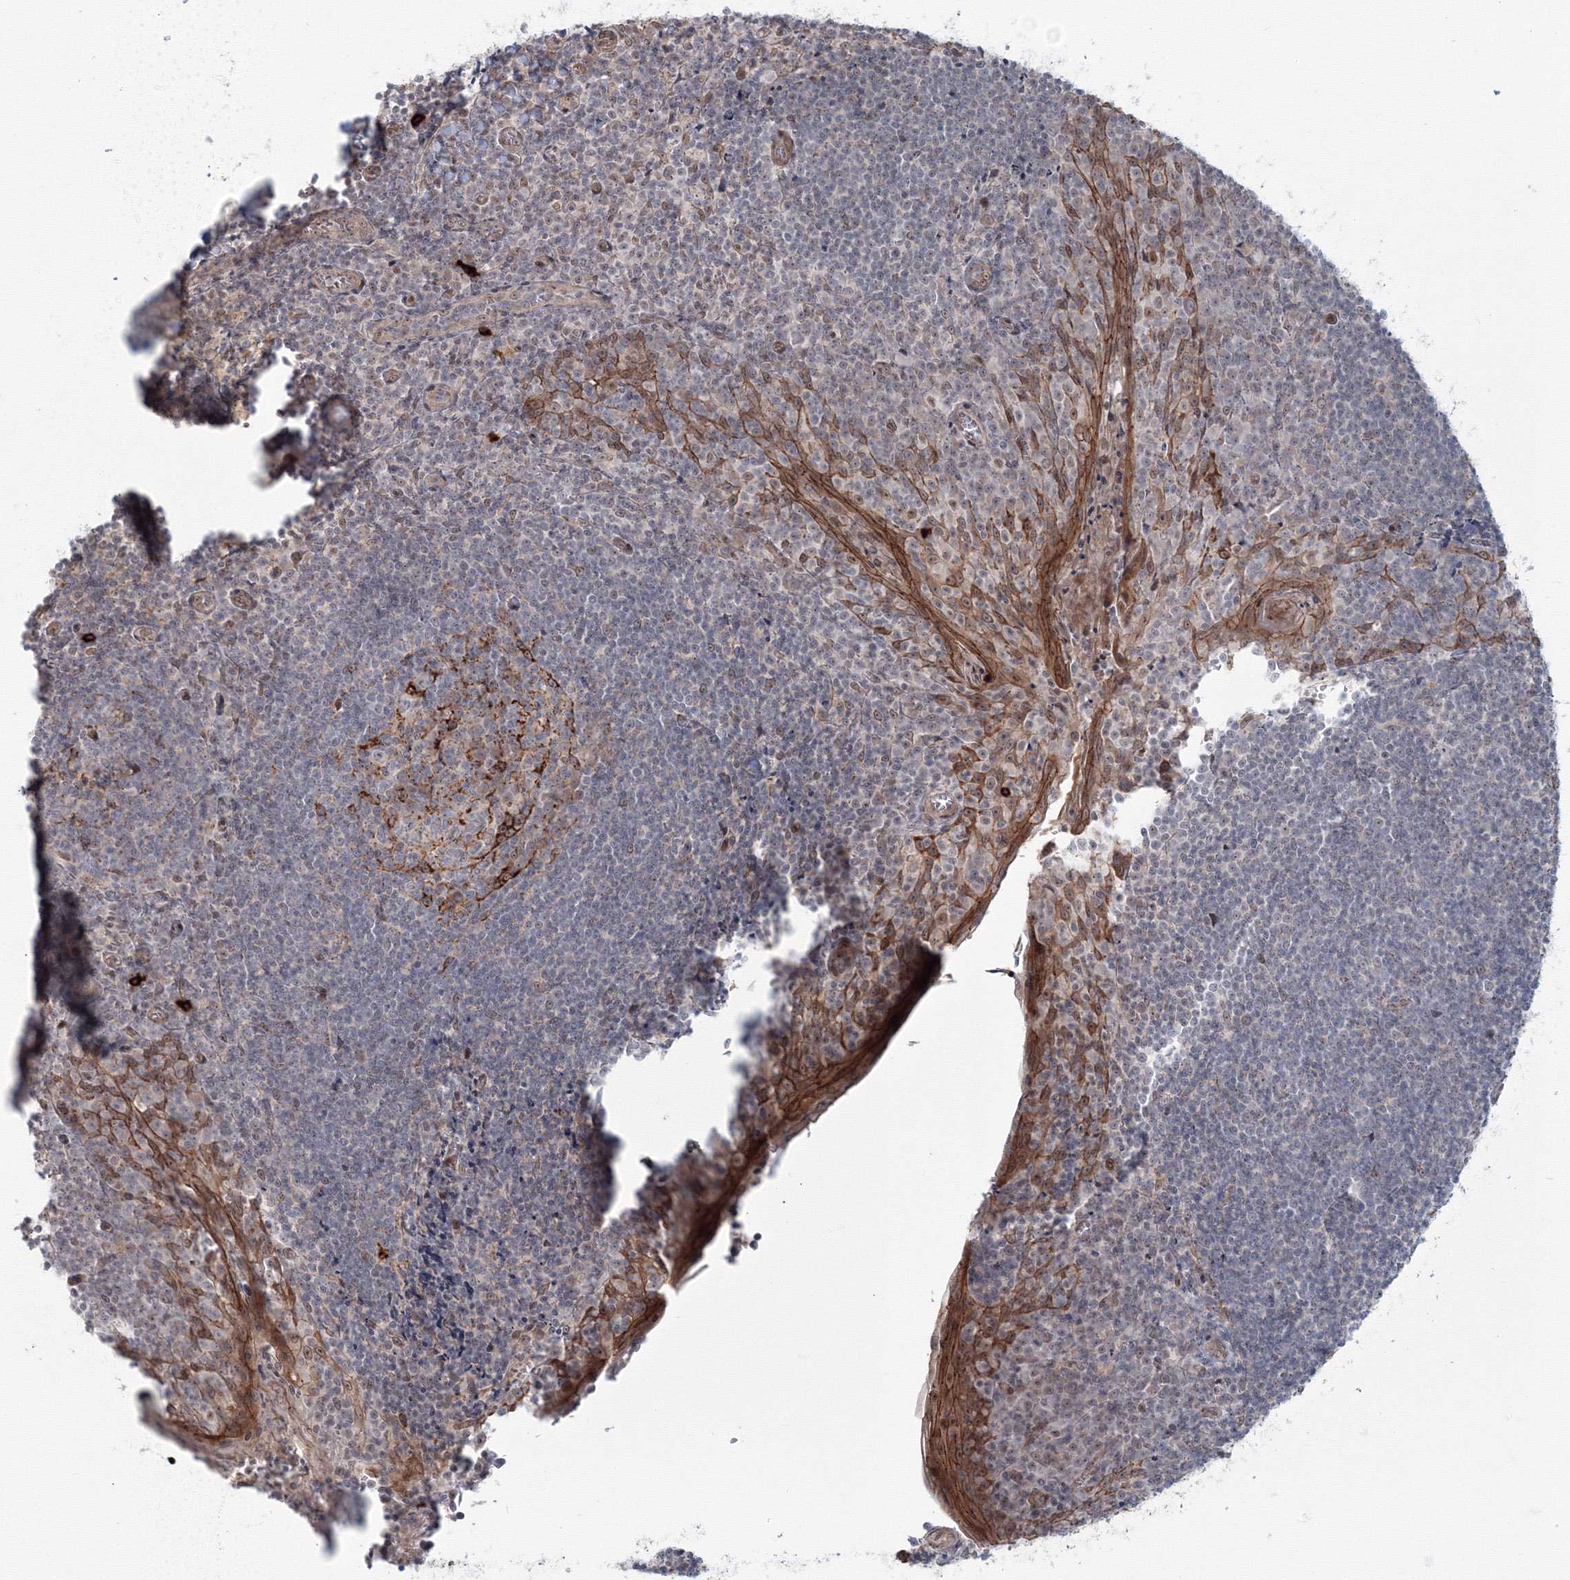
{"staining": {"intensity": "strong", "quantity": "<25%", "location": "cytoplasmic/membranous,nuclear"}, "tissue": "tonsil", "cell_type": "Germinal center cells", "image_type": "normal", "snomed": [{"axis": "morphology", "description": "Normal tissue, NOS"}, {"axis": "topography", "description": "Tonsil"}], "caption": "Benign tonsil demonstrates strong cytoplasmic/membranous,nuclear staining in approximately <25% of germinal center cells.", "gene": "SH3PXD2A", "patient": {"sex": "male", "age": 27}}